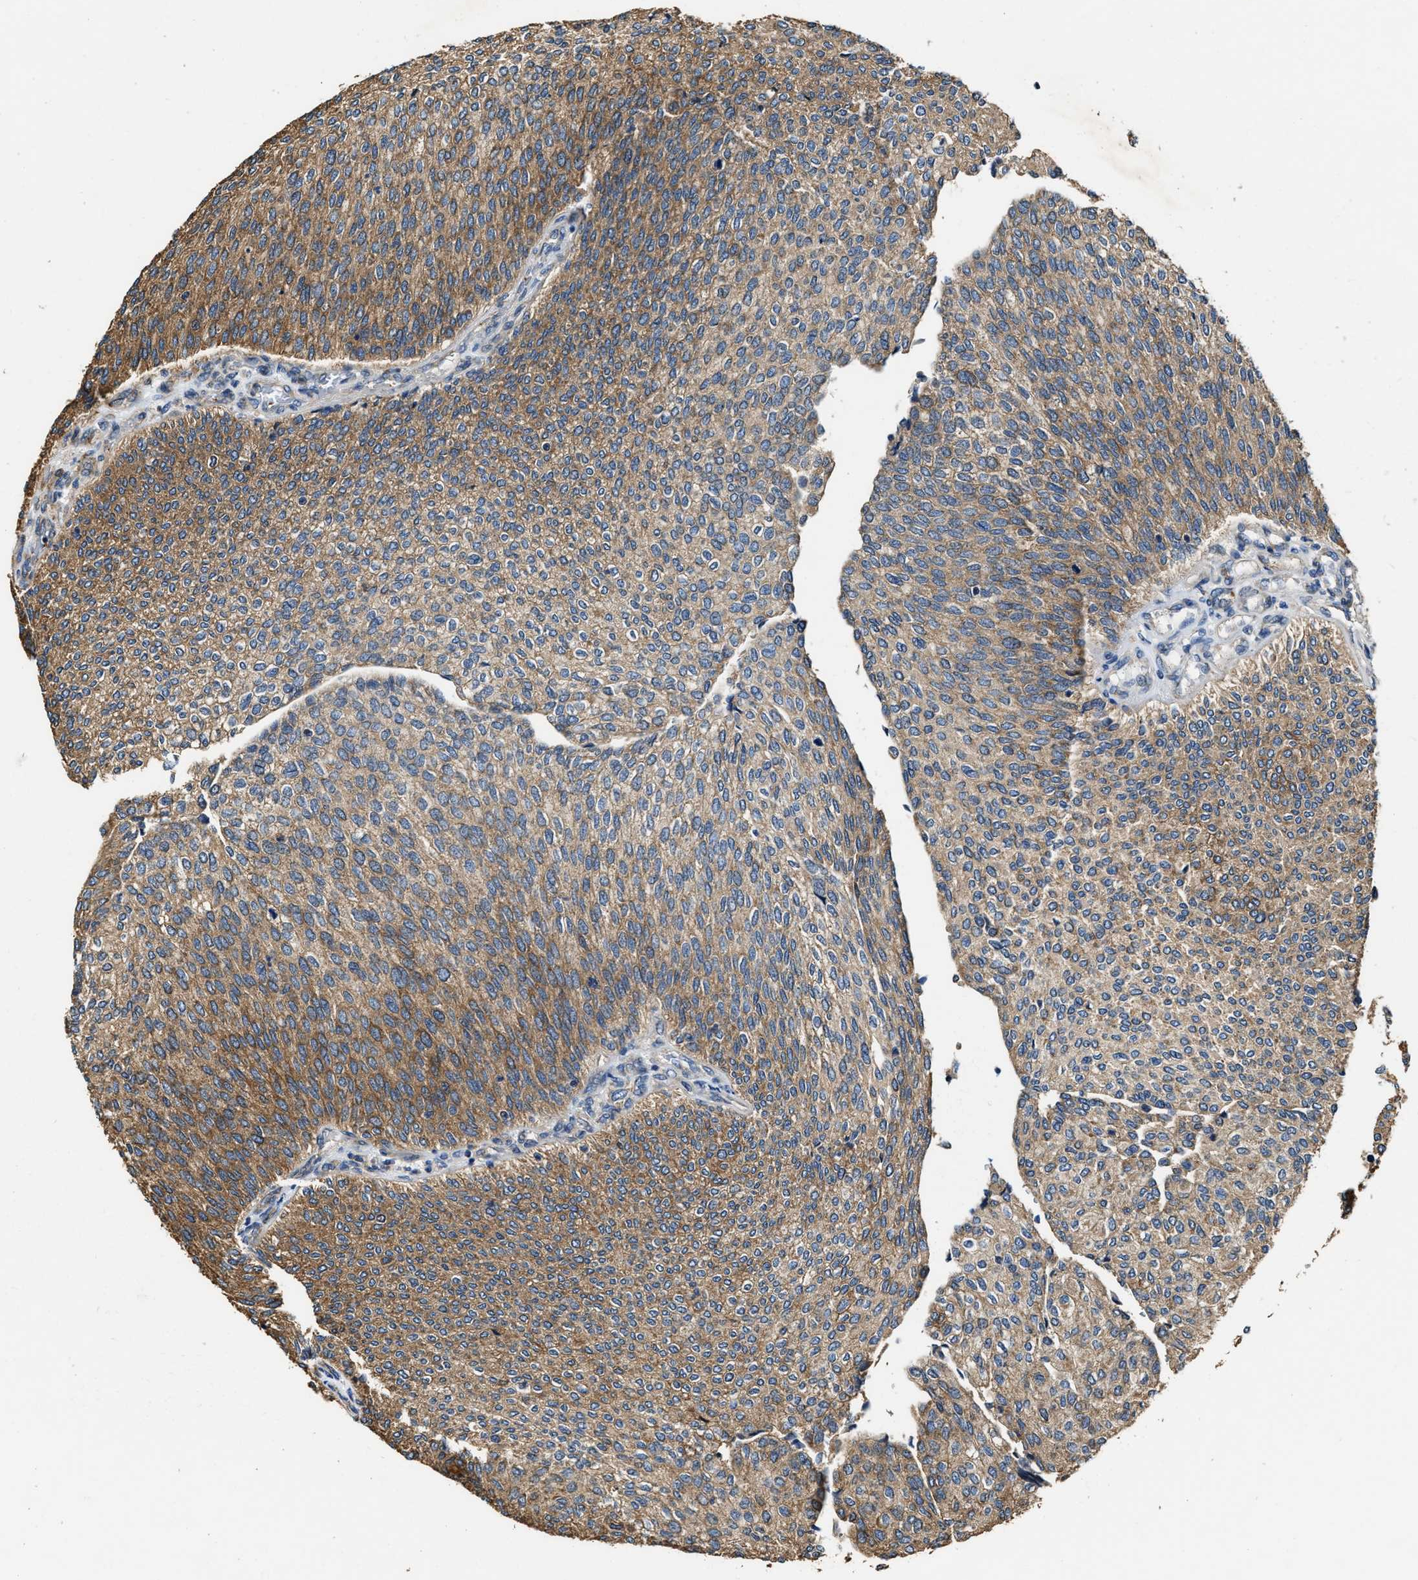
{"staining": {"intensity": "moderate", "quantity": ">75%", "location": "cytoplasmic/membranous"}, "tissue": "urothelial cancer", "cell_type": "Tumor cells", "image_type": "cancer", "snomed": [{"axis": "morphology", "description": "Urothelial carcinoma, Low grade"}, {"axis": "topography", "description": "Urinary bladder"}], "caption": "This is an image of immunohistochemistry staining of urothelial carcinoma (low-grade), which shows moderate staining in the cytoplasmic/membranous of tumor cells.", "gene": "GFRA3", "patient": {"sex": "female", "age": 79}}